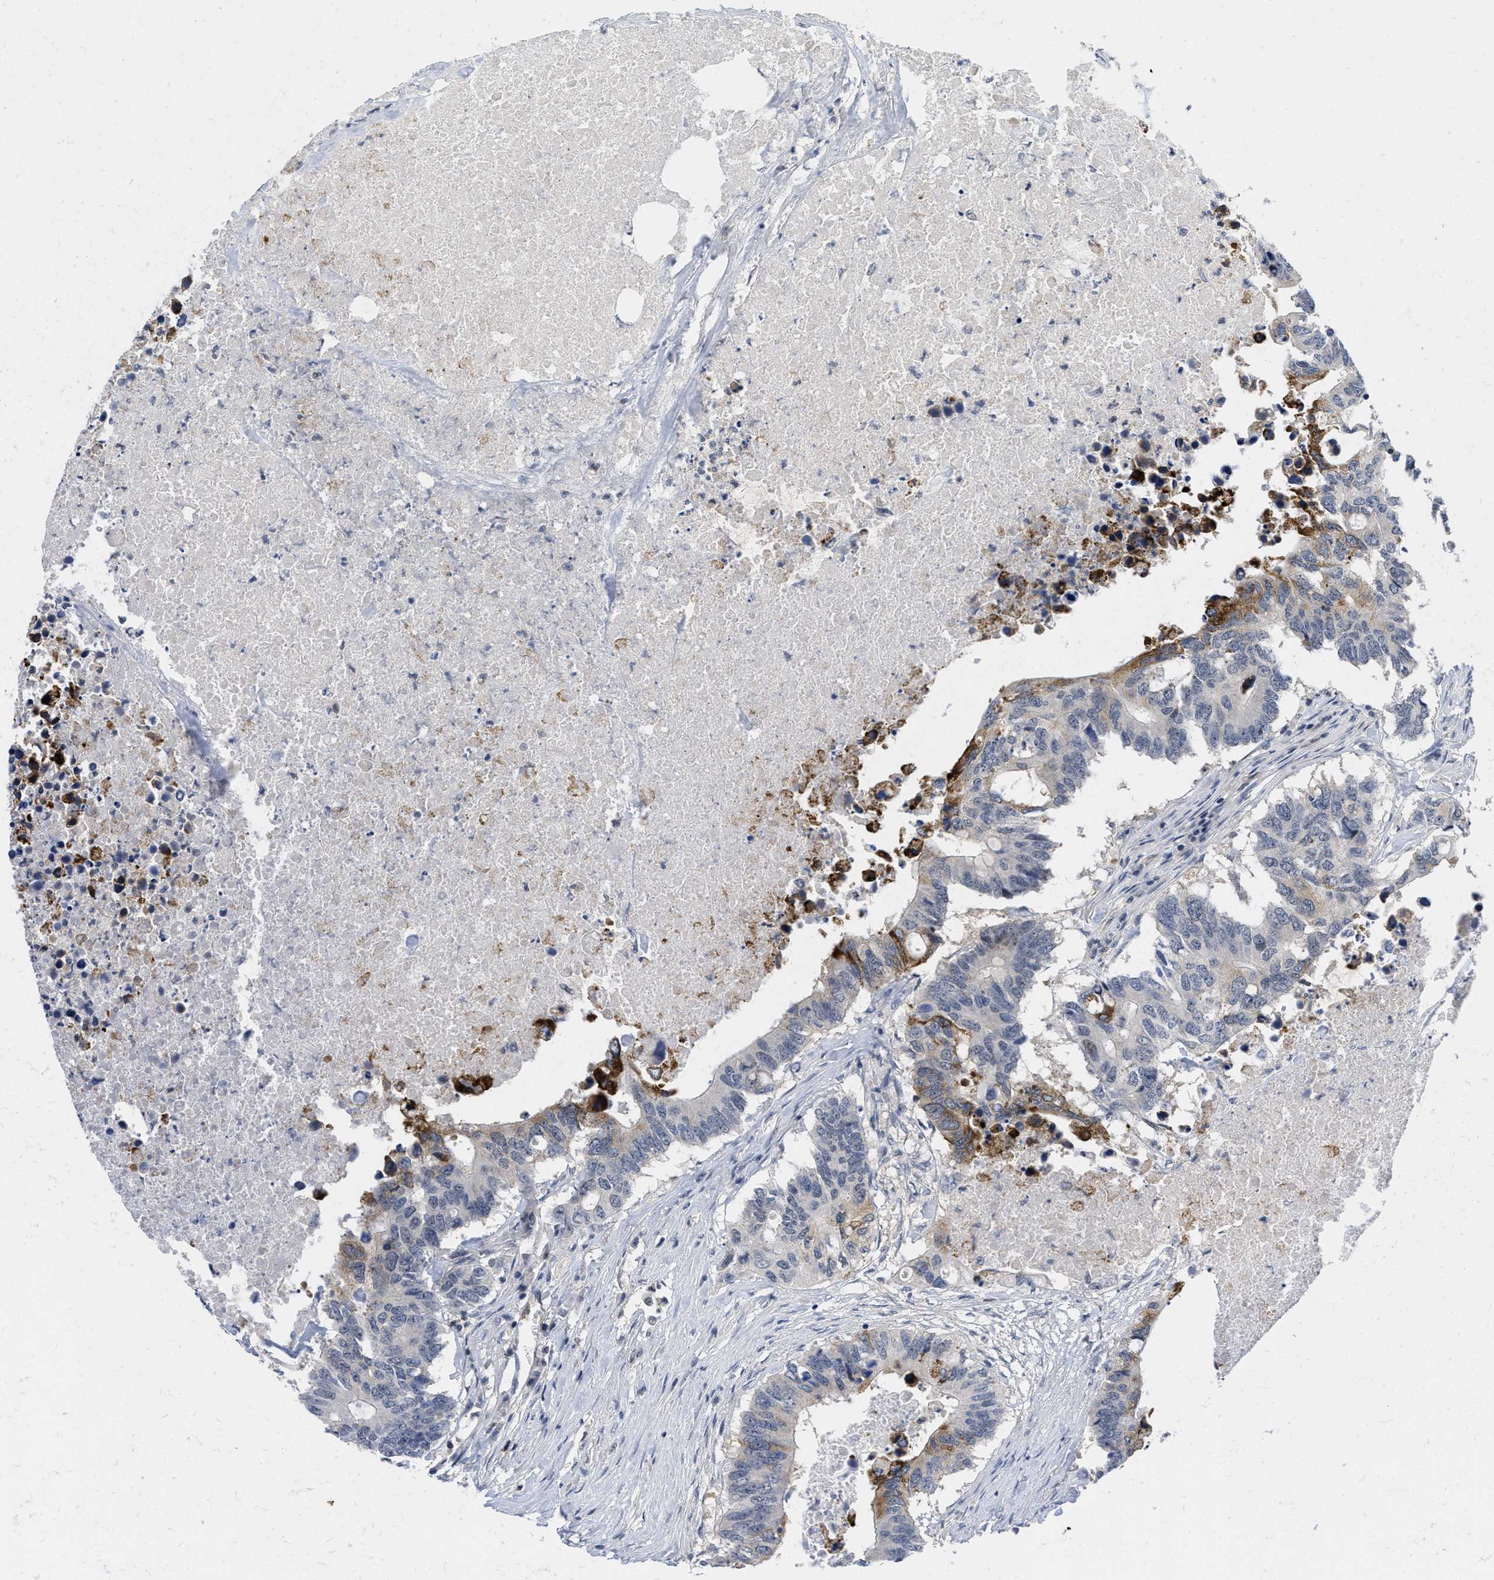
{"staining": {"intensity": "moderate", "quantity": "<25%", "location": "cytoplasmic/membranous"}, "tissue": "colorectal cancer", "cell_type": "Tumor cells", "image_type": "cancer", "snomed": [{"axis": "morphology", "description": "Adenocarcinoma, NOS"}, {"axis": "topography", "description": "Colon"}], "caption": "An image of adenocarcinoma (colorectal) stained for a protein exhibits moderate cytoplasmic/membranous brown staining in tumor cells. (brown staining indicates protein expression, while blue staining denotes nuclei).", "gene": "HIF1A", "patient": {"sex": "male", "age": 71}}